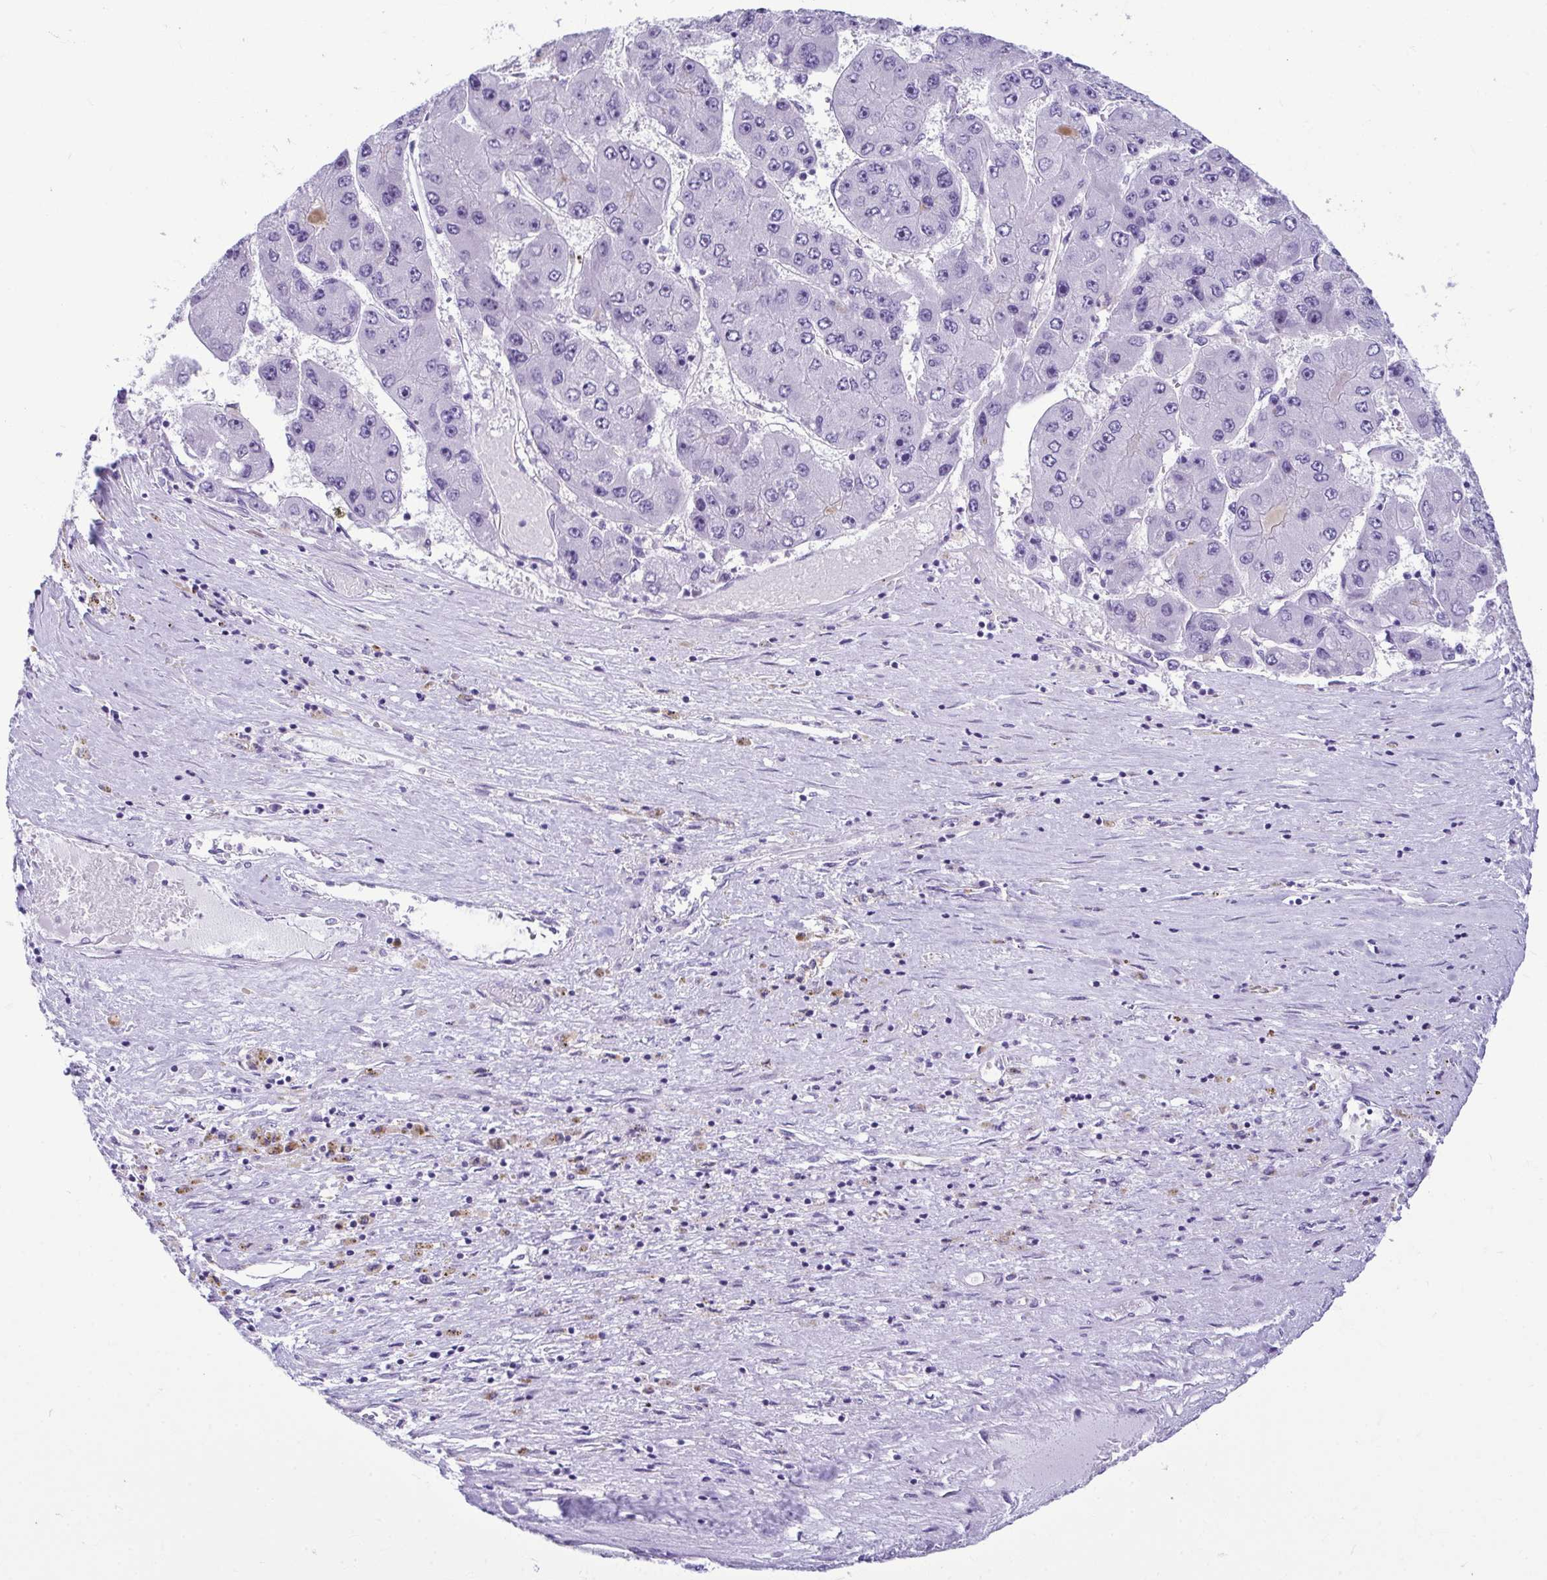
{"staining": {"intensity": "negative", "quantity": "none", "location": "none"}, "tissue": "liver cancer", "cell_type": "Tumor cells", "image_type": "cancer", "snomed": [{"axis": "morphology", "description": "Carcinoma, Hepatocellular, NOS"}, {"axis": "topography", "description": "Liver"}], "caption": "Immunohistochemistry image of liver cancer (hepatocellular carcinoma) stained for a protein (brown), which exhibits no expression in tumor cells. (Stains: DAB (3,3'-diaminobenzidine) immunohistochemistry with hematoxylin counter stain, Microscopy: brightfield microscopy at high magnification).", "gene": "SERPINI1", "patient": {"sex": "female", "age": 61}}